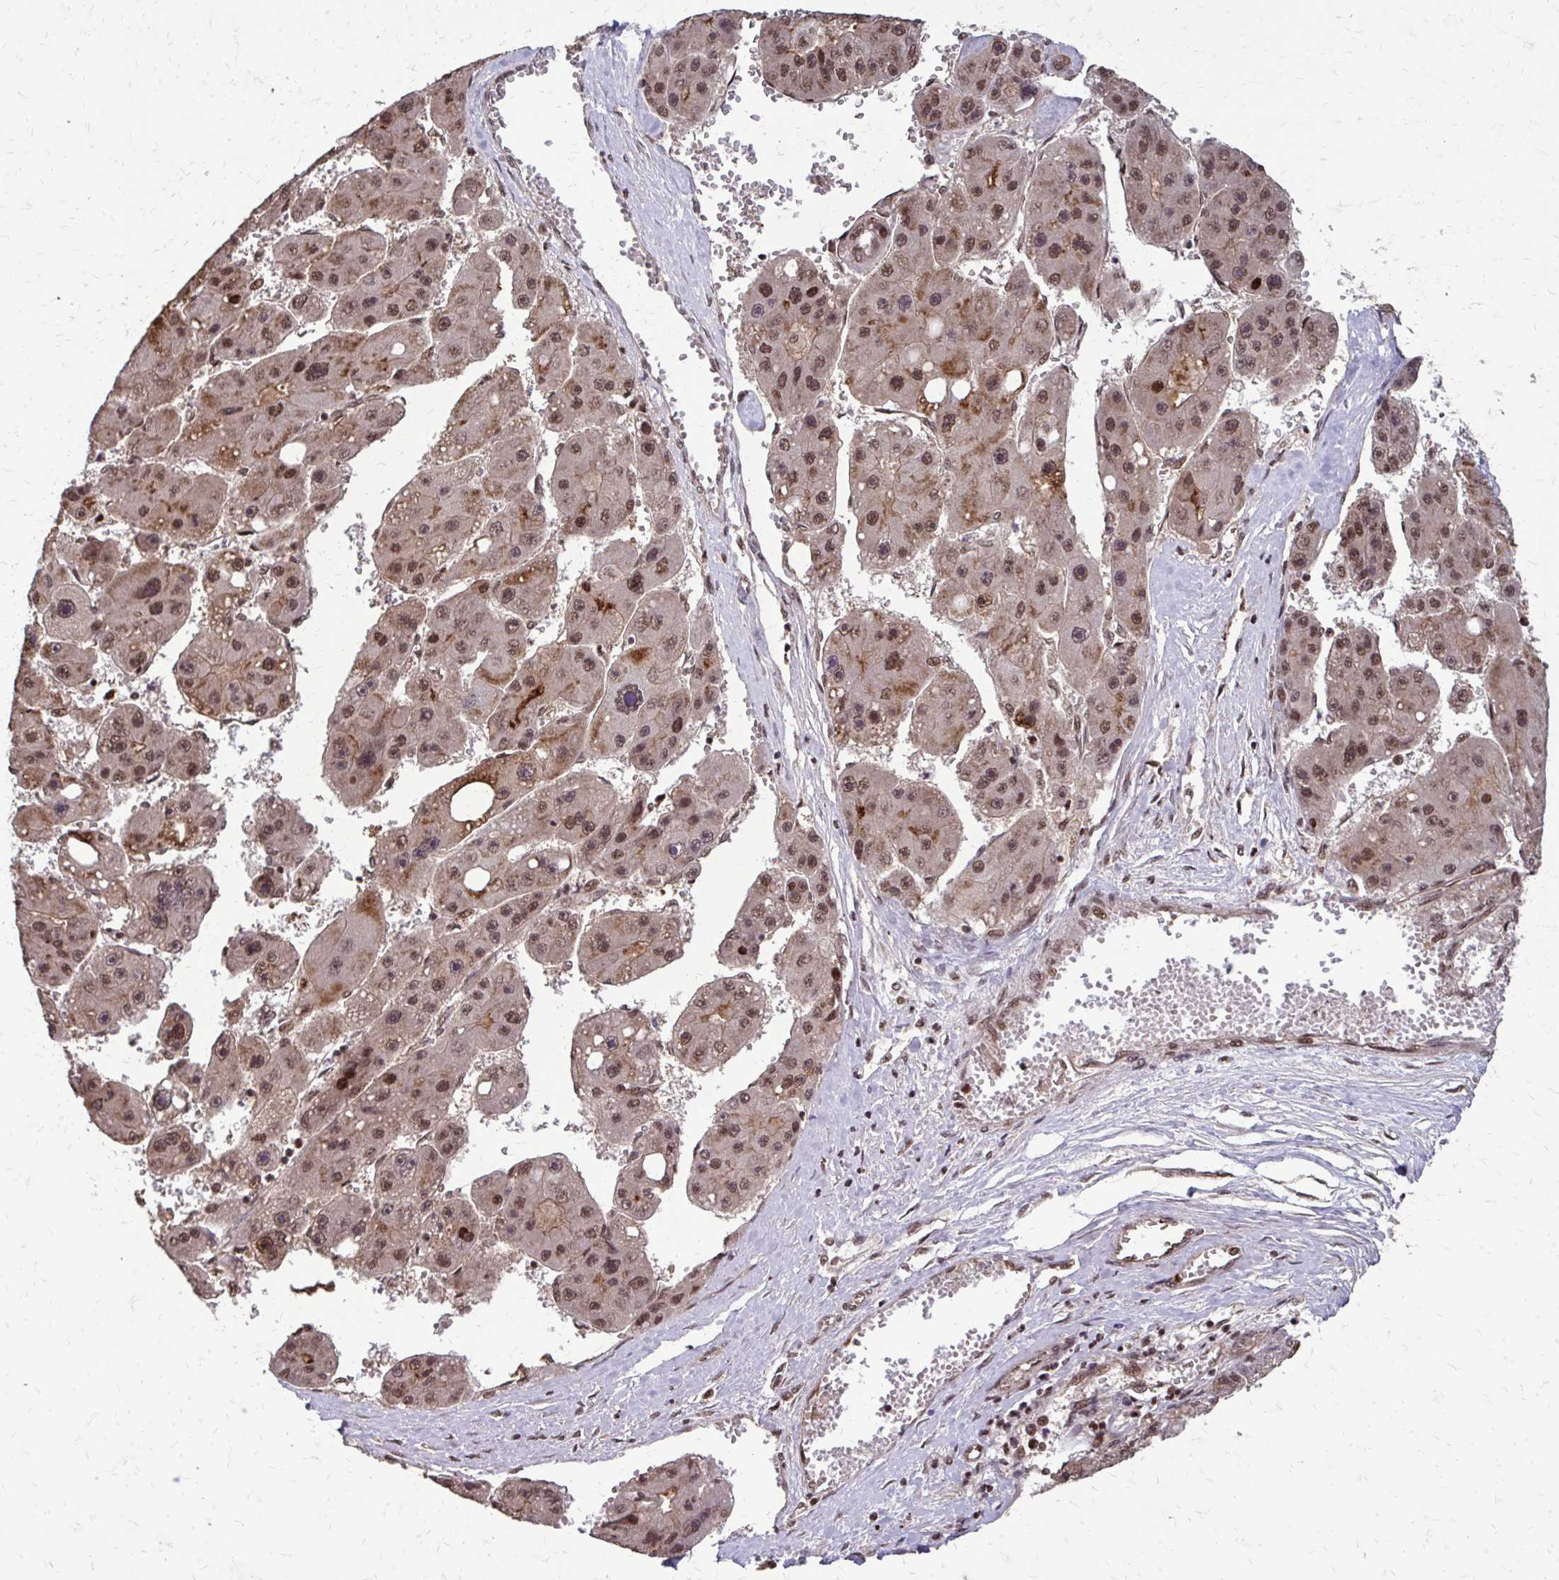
{"staining": {"intensity": "moderate", "quantity": ">75%", "location": "nuclear"}, "tissue": "liver cancer", "cell_type": "Tumor cells", "image_type": "cancer", "snomed": [{"axis": "morphology", "description": "Carcinoma, Hepatocellular, NOS"}, {"axis": "topography", "description": "Liver"}], "caption": "A medium amount of moderate nuclear staining is appreciated in about >75% of tumor cells in hepatocellular carcinoma (liver) tissue. (DAB IHC, brown staining for protein, blue staining for nuclei).", "gene": "SS18", "patient": {"sex": "female", "age": 61}}